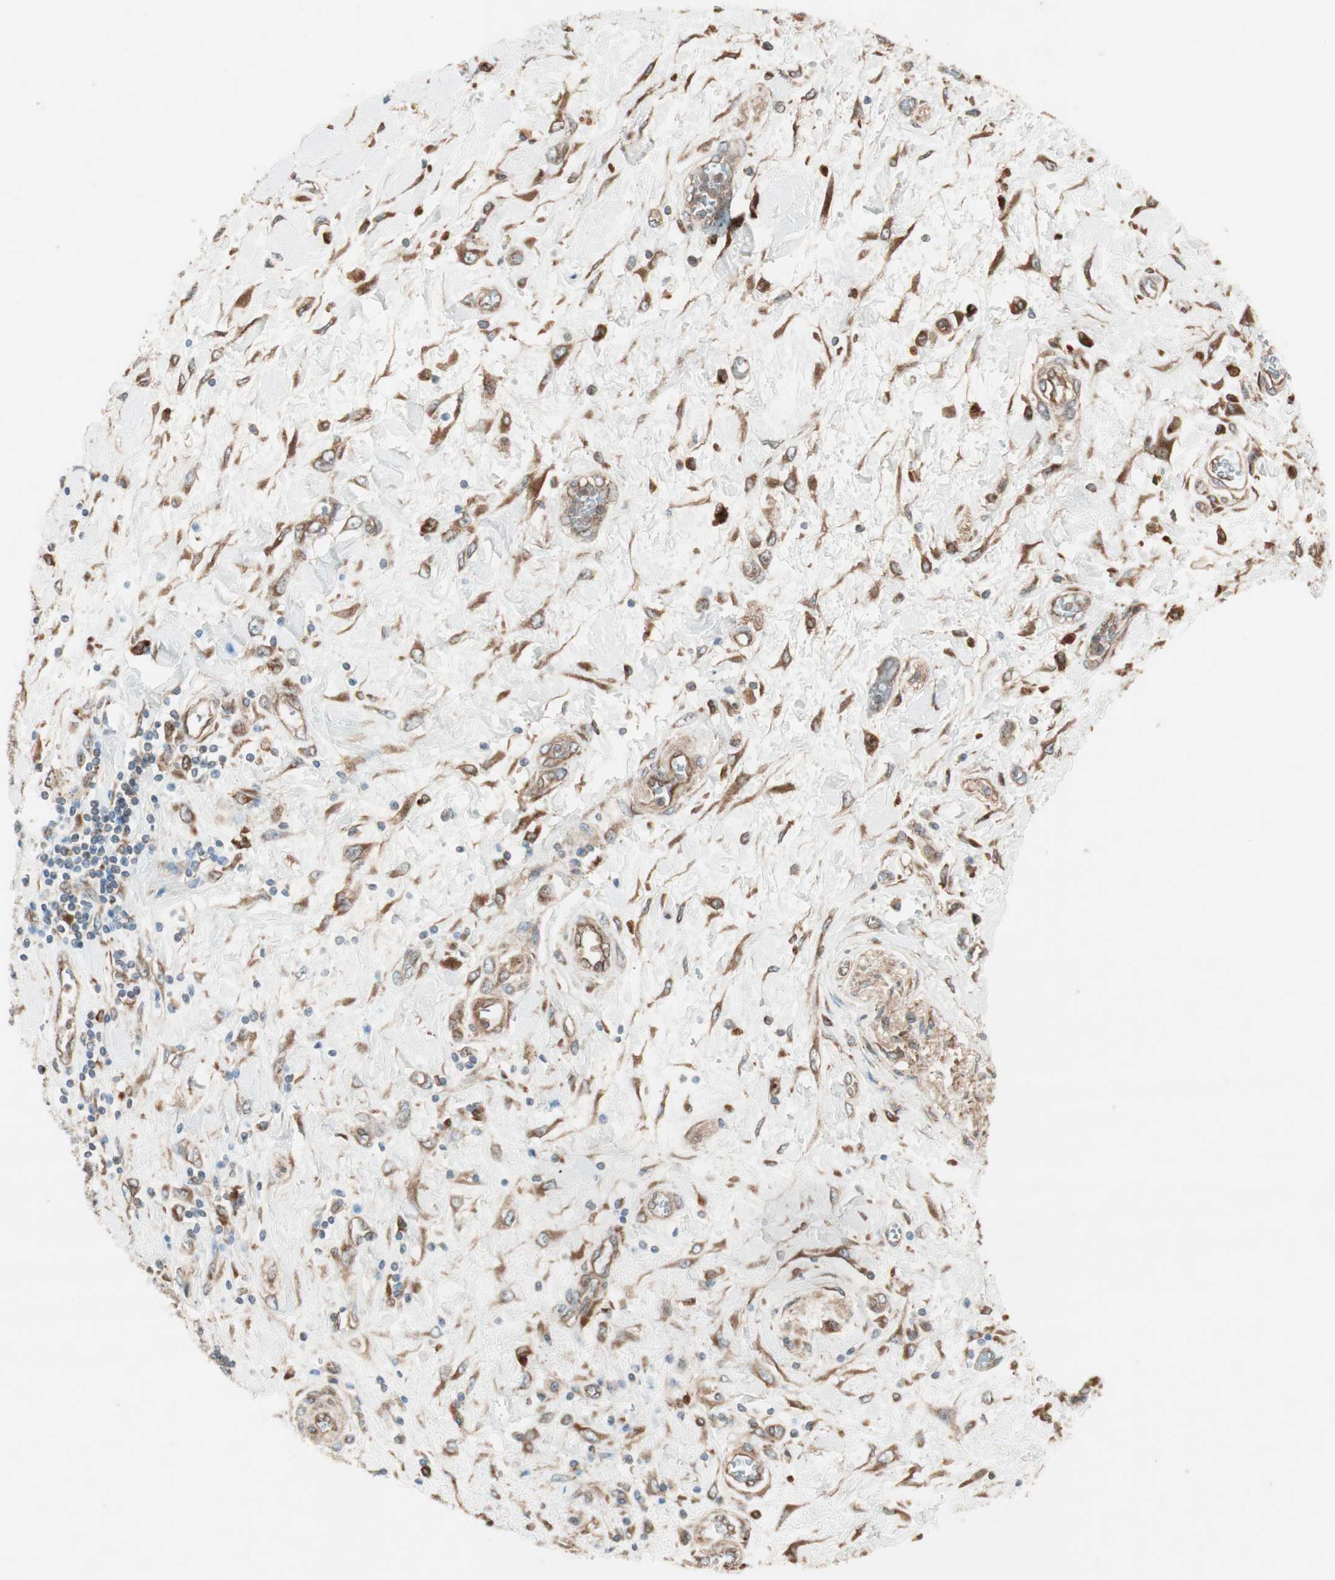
{"staining": {"intensity": "moderate", "quantity": ">75%", "location": "cytoplasmic/membranous"}, "tissue": "pancreatic cancer", "cell_type": "Tumor cells", "image_type": "cancer", "snomed": [{"axis": "morphology", "description": "Adenocarcinoma, NOS"}, {"axis": "topography", "description": "Pancreas"}], "caption": "Human pancreatic adenocarcinoma stained with a brown dye shows moderate cytoplasmic/membranous positive expression in approximately >75% of tumor cells.", "gene": "RAB5A", "patient": {"sex": "female", "age": 70}}